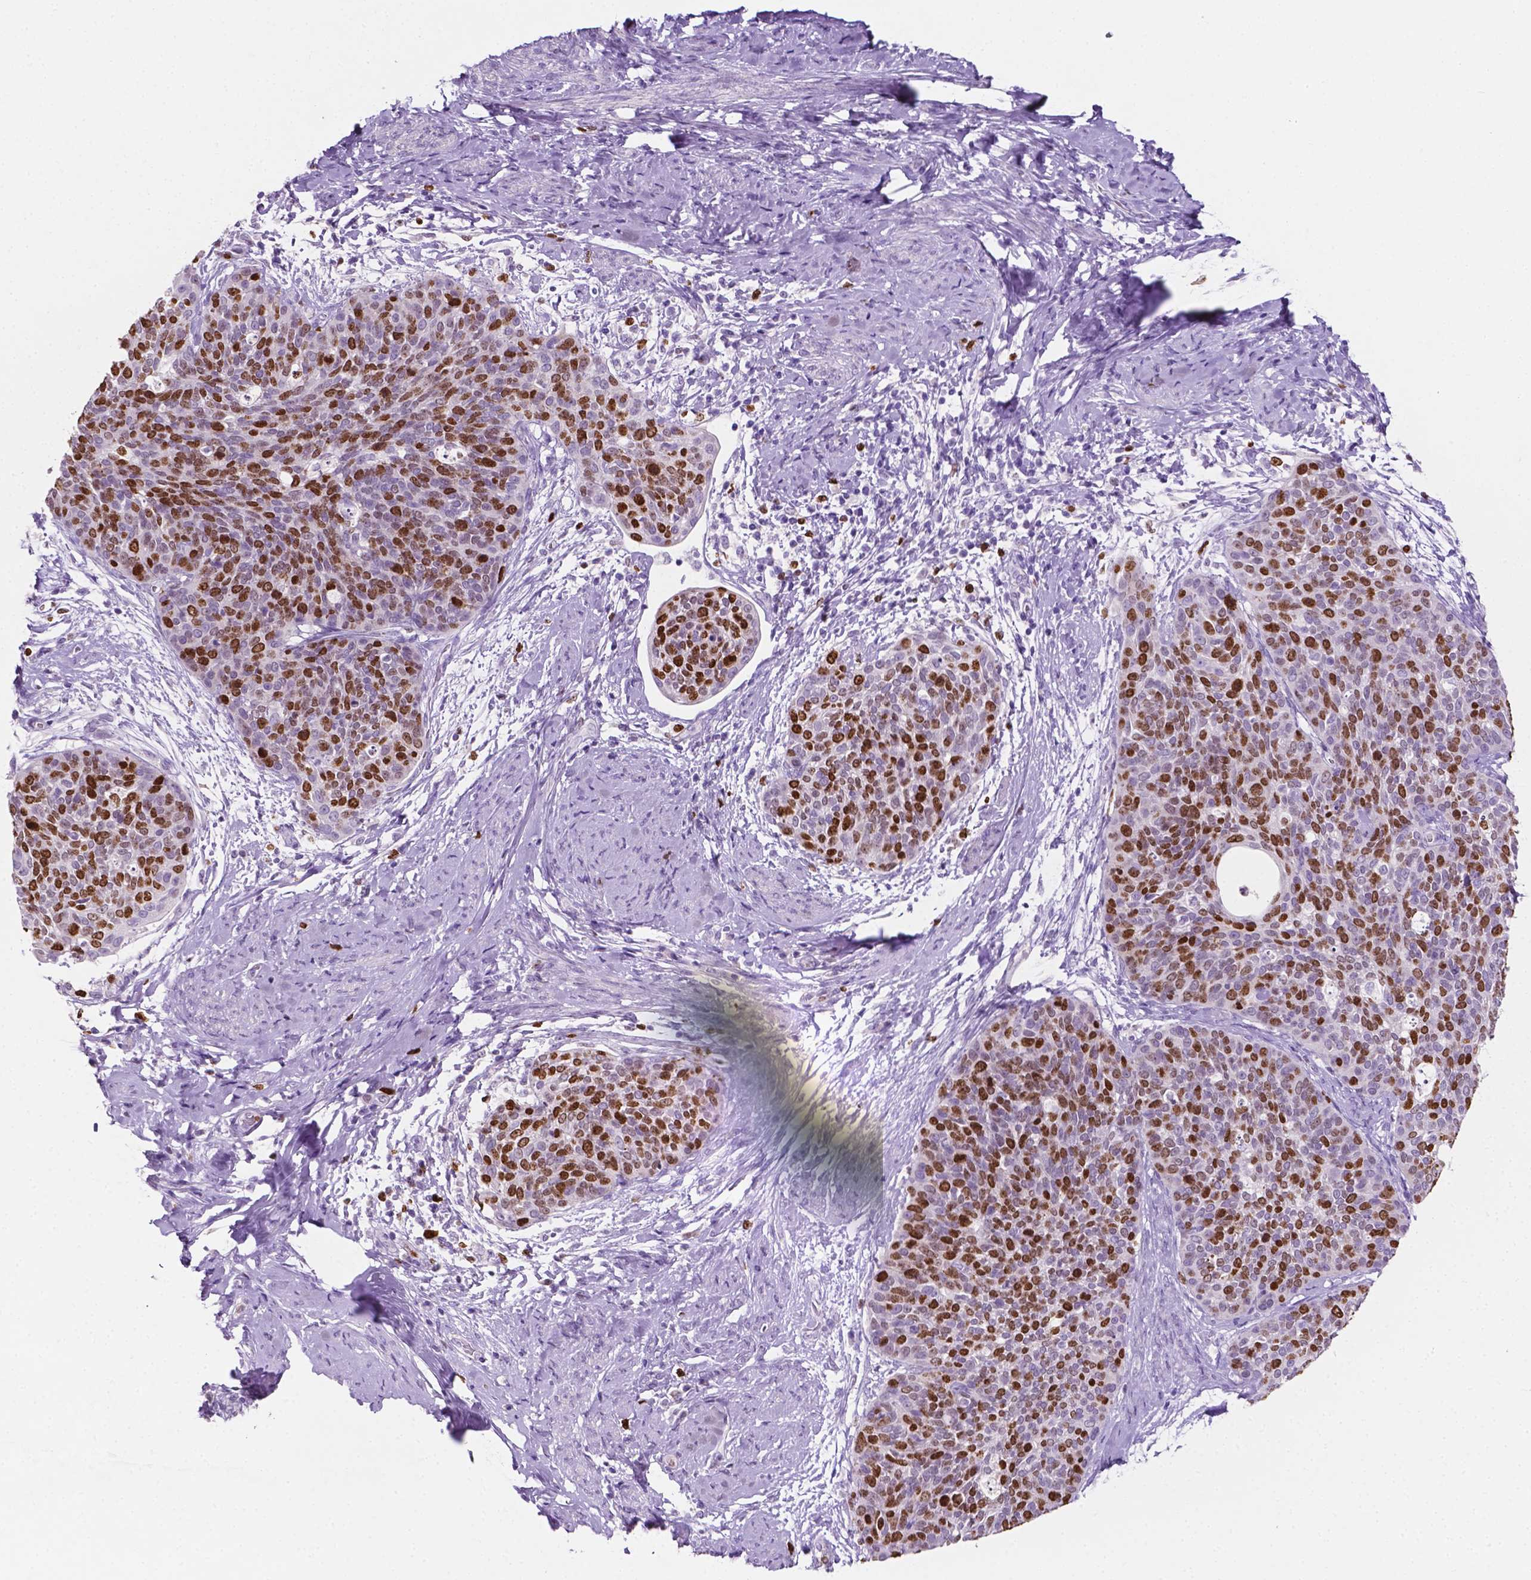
{"staining": {"intensity": "moderate", "quantity": "25%-75%", "location": "nuclear"}, "tissue": "cervical cancer", "cell_type": "Tumor cells", "image_type": "cancer", "snomed": [{"axis": "morphology", "description": "Squamous cell carcinoma, NOS"}, {"axis": "topography", "description": "Cervix"}], "caption": "Immunohistochemistry (IHC) image of neoplastic tissue: human cervical cancer (squamous cell carcinoma) stained using IHC demonstrates medium levels of moderate protein expression localized specifically in the nuclear of tumor cells, appearing as a nuclear brown color.", "gene": "SIAH2", "patient": {"sex": "female", "age": 69}}